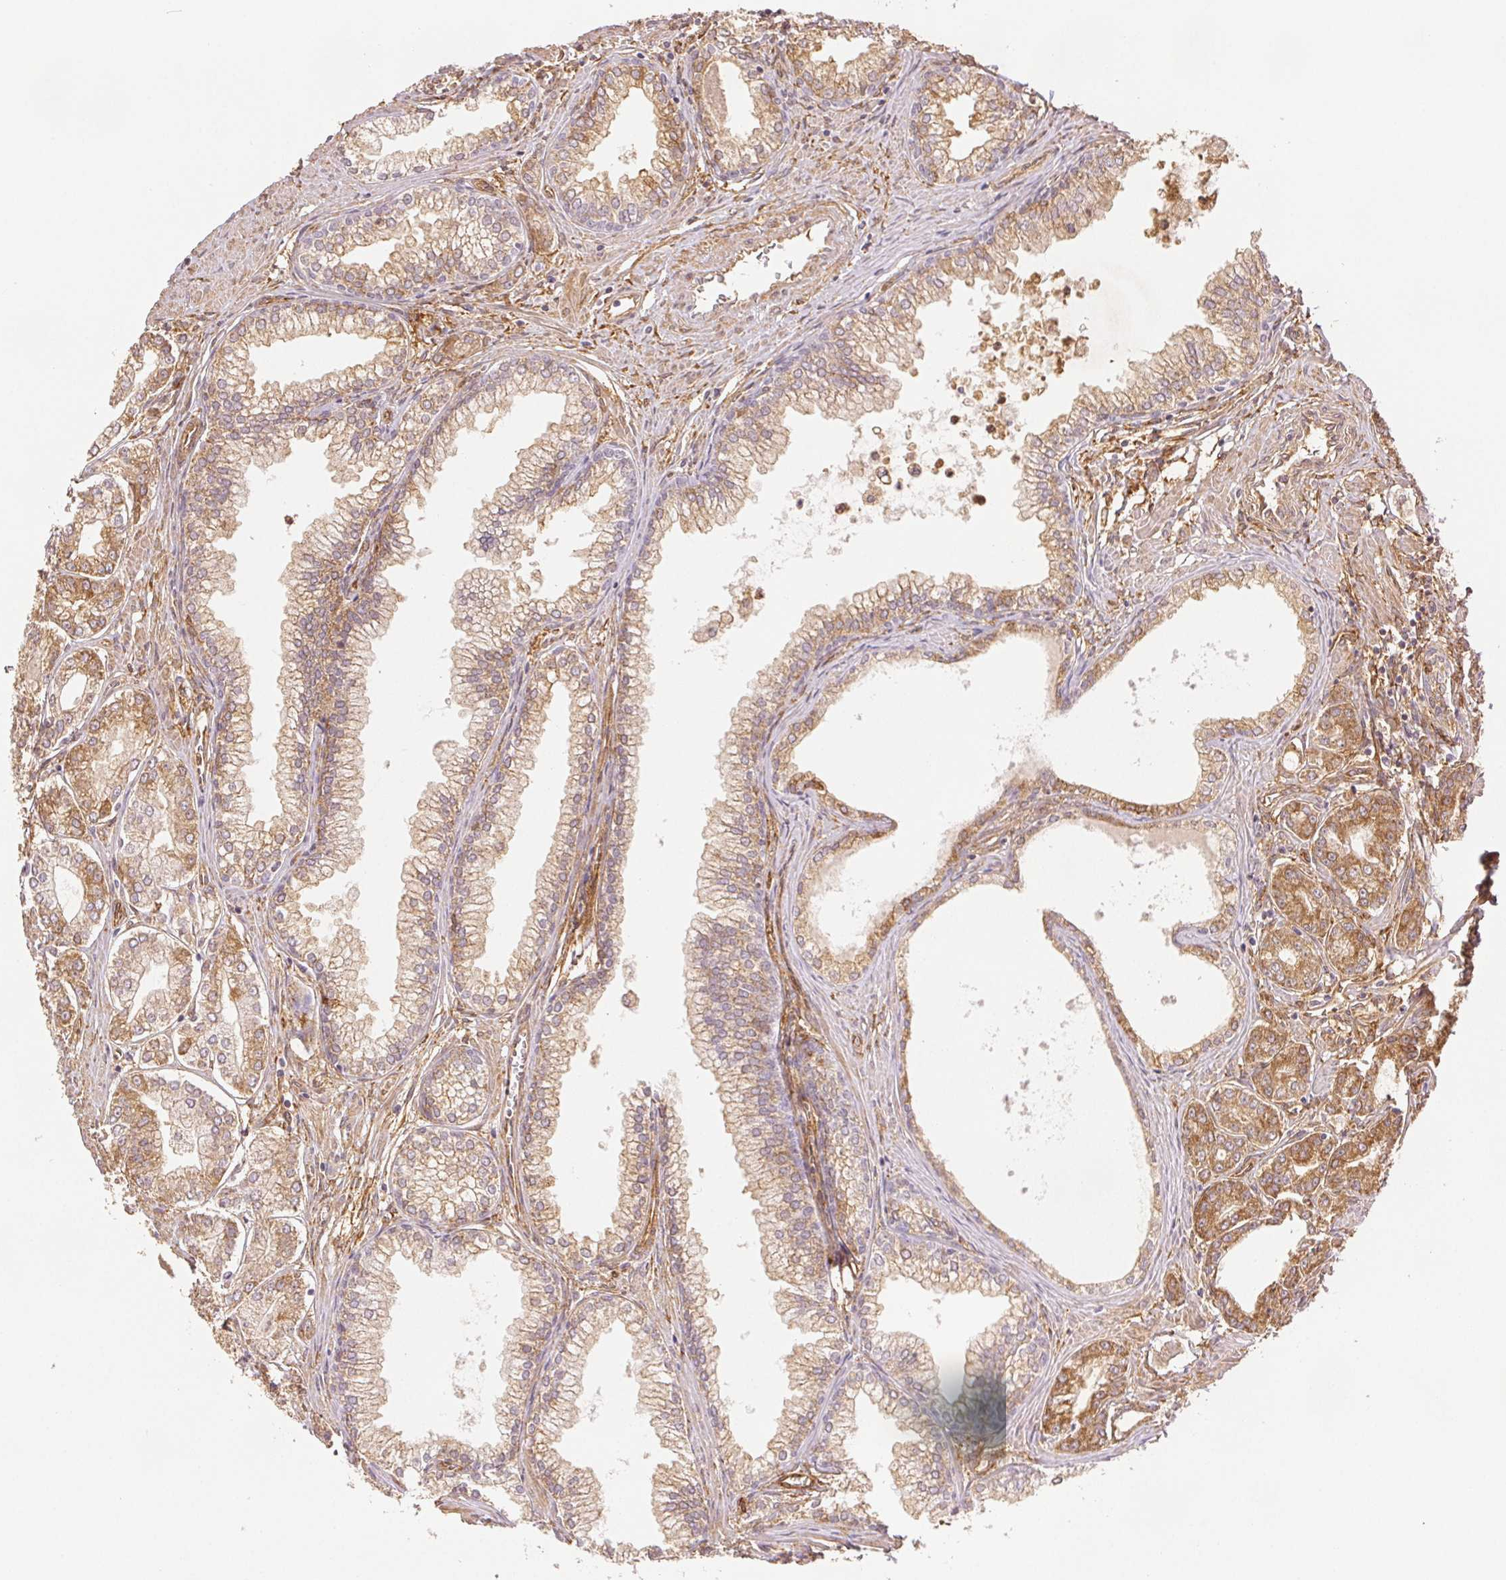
{"staining": {"intensity": "moderate", "quantity": ">75%", "location": "cytoplasmic/membranous"}, "tissue": "prostate cancer", "cell_type": "Tumor cells", "image_type": "cancer", "snomed": [{"axis": "morphology", "description": "Adenocarcinoma, NOS"}, {"axis": "topography", "description": "Prostate"}], "caption": "An image showing moderate cytoplasmic/membranous expression in approximately >75% of tumor cells in prostate cancer, as visualized by brown immunohistochemical staining.", "gene": "DIAPH2", "patient": {"sex": "male", "age": 71}}